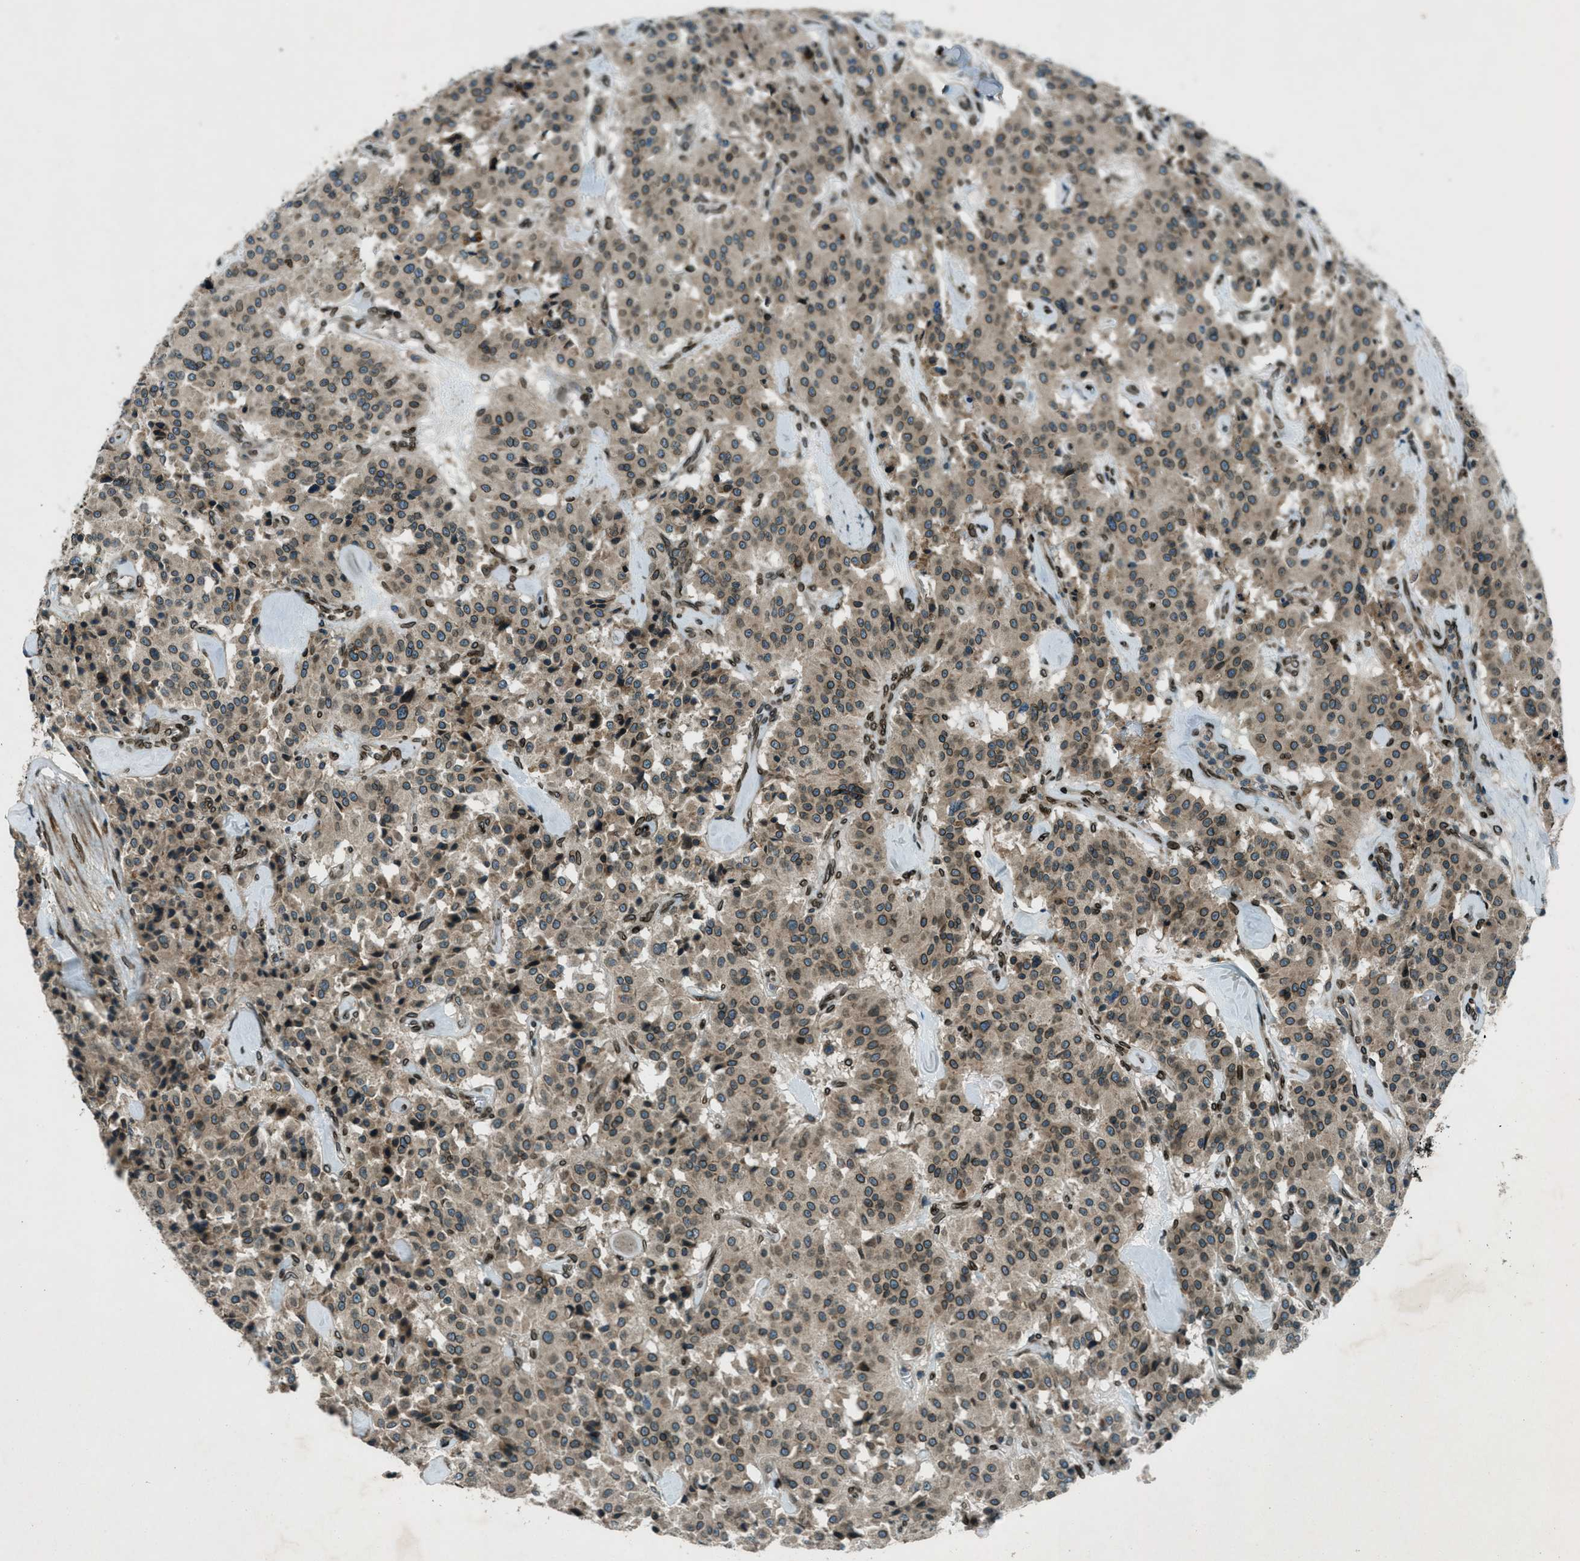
{"staining": {"intensity": "moderate", "quantity": ">75%", "location": "cytoplasmic/membranous,nuclear"}, "tissue": "carcinoid", "cell_type": "Tumor cells", "image_type": "cancer", "snomed": [{"axis": "morphology", "description": "Carcinoid, malignant, NOS"}, {"axis": "topography", "description": "Lung"}], "caption": "Immunohistochemistry (IHC) of carcinoid shows medium levels of moderate cytoplasmic/membranous and nuclear positivity in about >75% of tumor cells.", "gene": "LEMD2", "patient": {"sex": "male", "age": 30}}